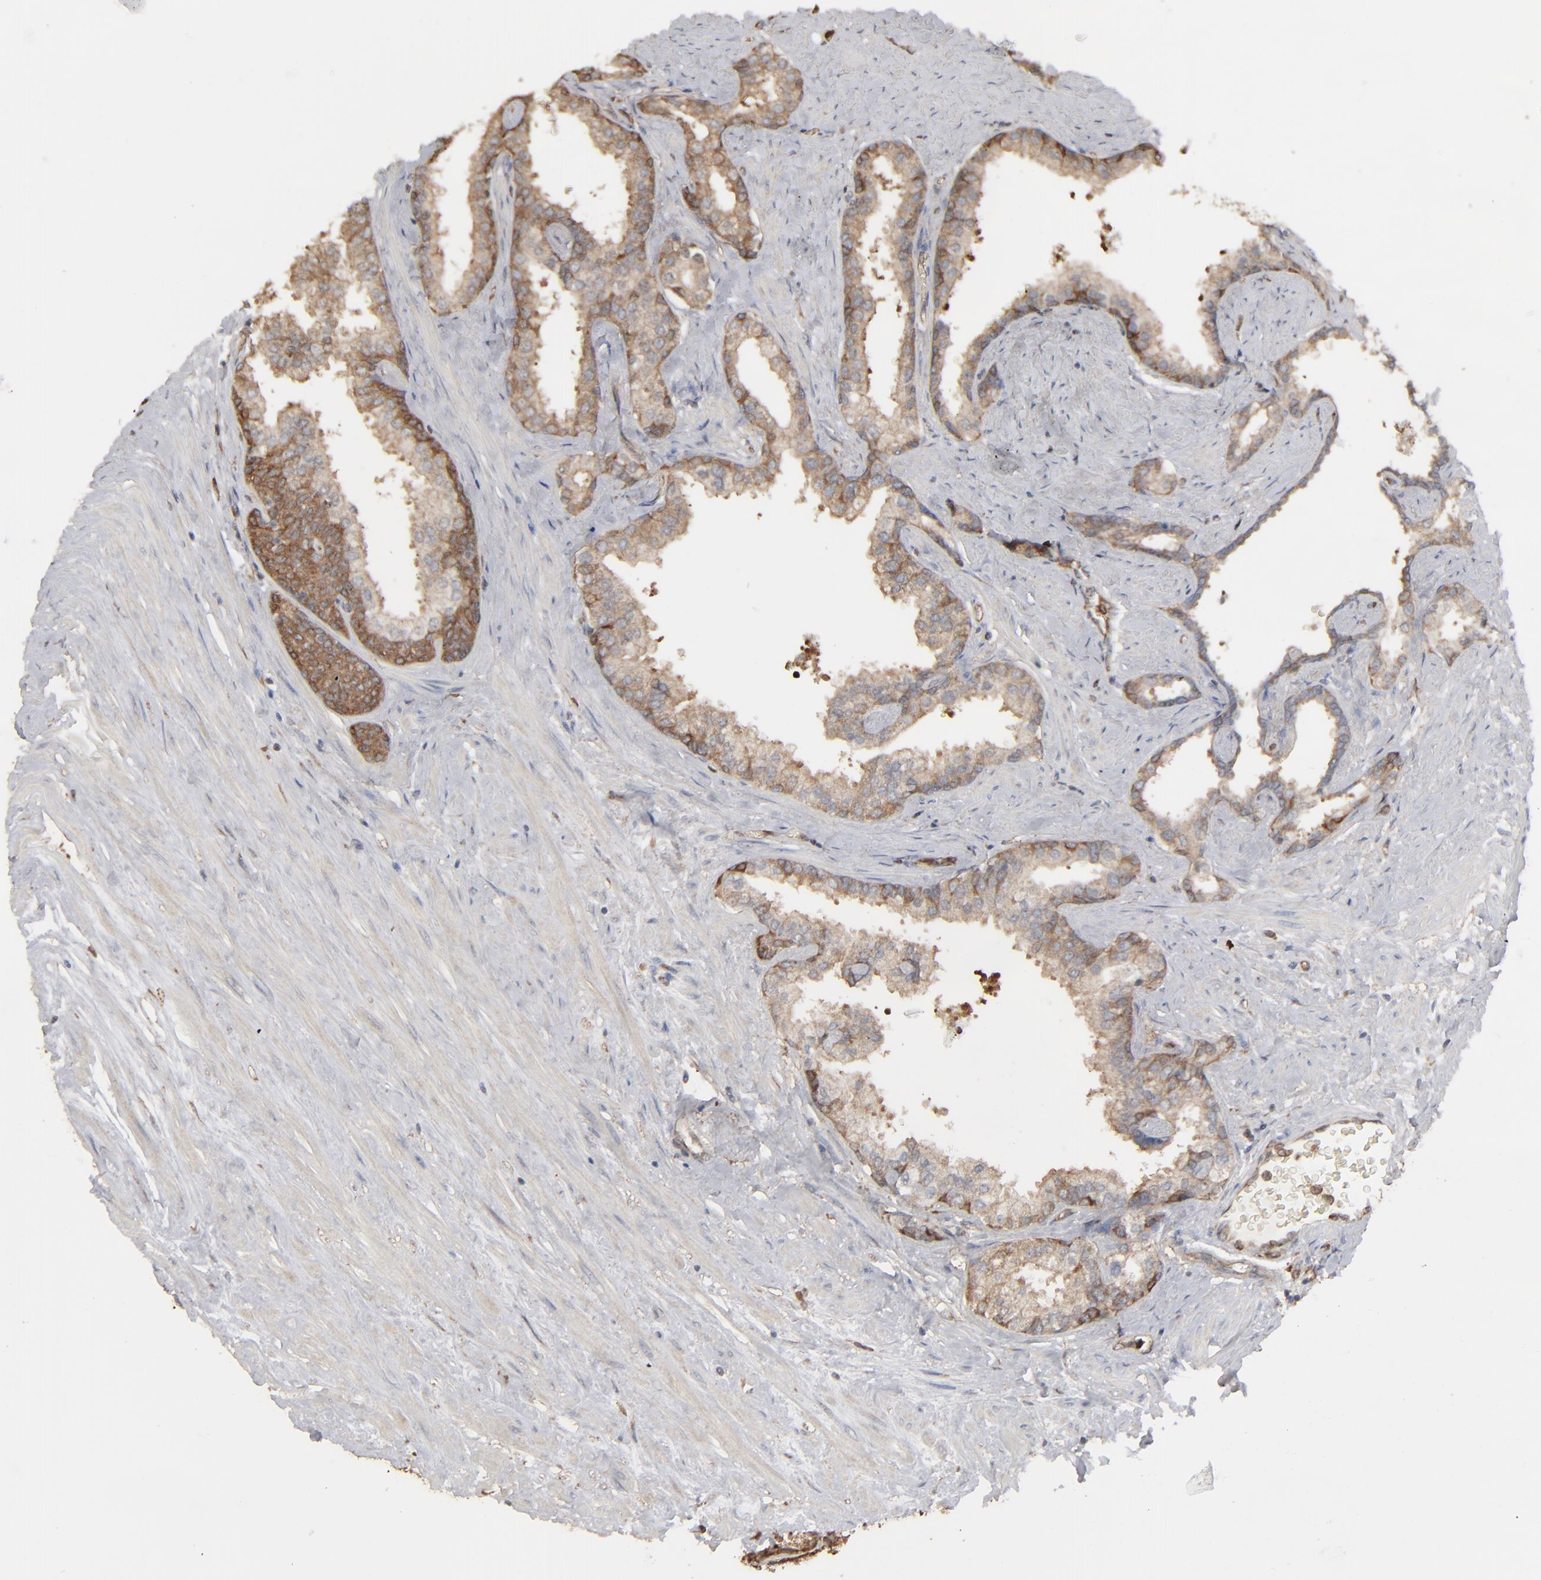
{"staining": {"intensity": "strong", "quantity": ">75%", "location": "cytoplasmic/membranous"}, "tissue": "prostate", "cell_type": "Glandular cells", "image_type": "normal", "snomed": [{"axis": "morphology", "description": "Normal tissue, NOS"}, {"axis": "topography", "description": "Prostate"}], "caption": "Normal prostate demonstrates strong cytoplasmic/membranous expression in approximately >75% of glandular cells, visualized by immunohistochemistry. The protein of interest is stained brown, and the nuclei are stained in blue (DAB (3,3'-diaminobenzidine) IHC with brightfield microscopy, high magnification).", "gene": "NME1", "patient": {"sex": "male", "age": 60}}